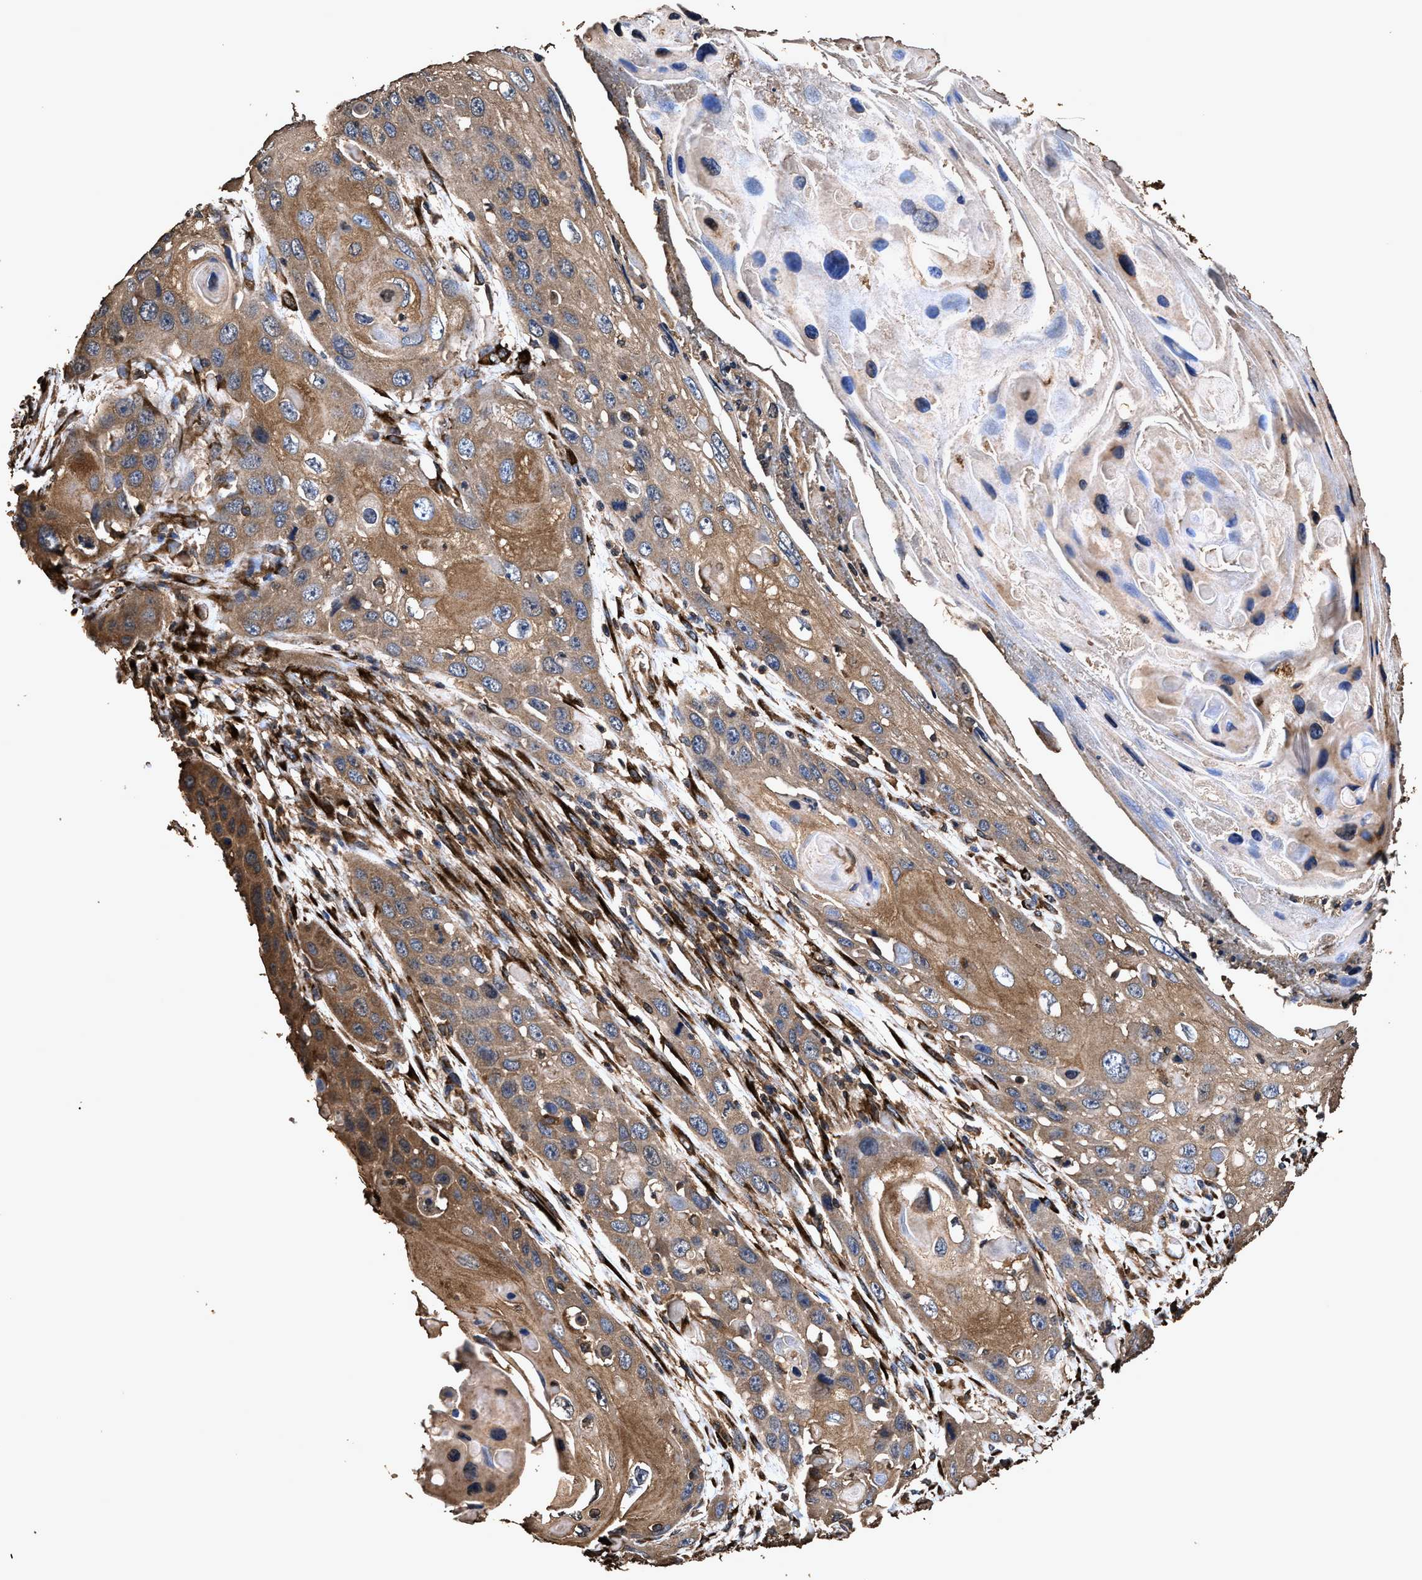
{"staining": {"intensity": "moderate", "quantity": ">75%", "location": "cytoplasmic/membranous"}, "tissue": "skin cancer", "cell_type": "Tumor cells", "image_type": "cancer", "snomed": [{"axis": "morphology", "description": "Squamous cell carcinoma, NOS"}, {"axis": "topography", "description": "Skin"}], "caption": "A photomicrograph of human squamous cell carcinoma (skin) stained for a protein demonstrates moderate cytoplasmic/membranous brown staining in tumor cells. The staining was performed using DAB to visualize the protein expression in brown, while the nuclei were stained in blue with hematoxylin (Magnification: 20x).", "gene": "ZMYND19", "patient": {"sex": "male", "age": 55}}